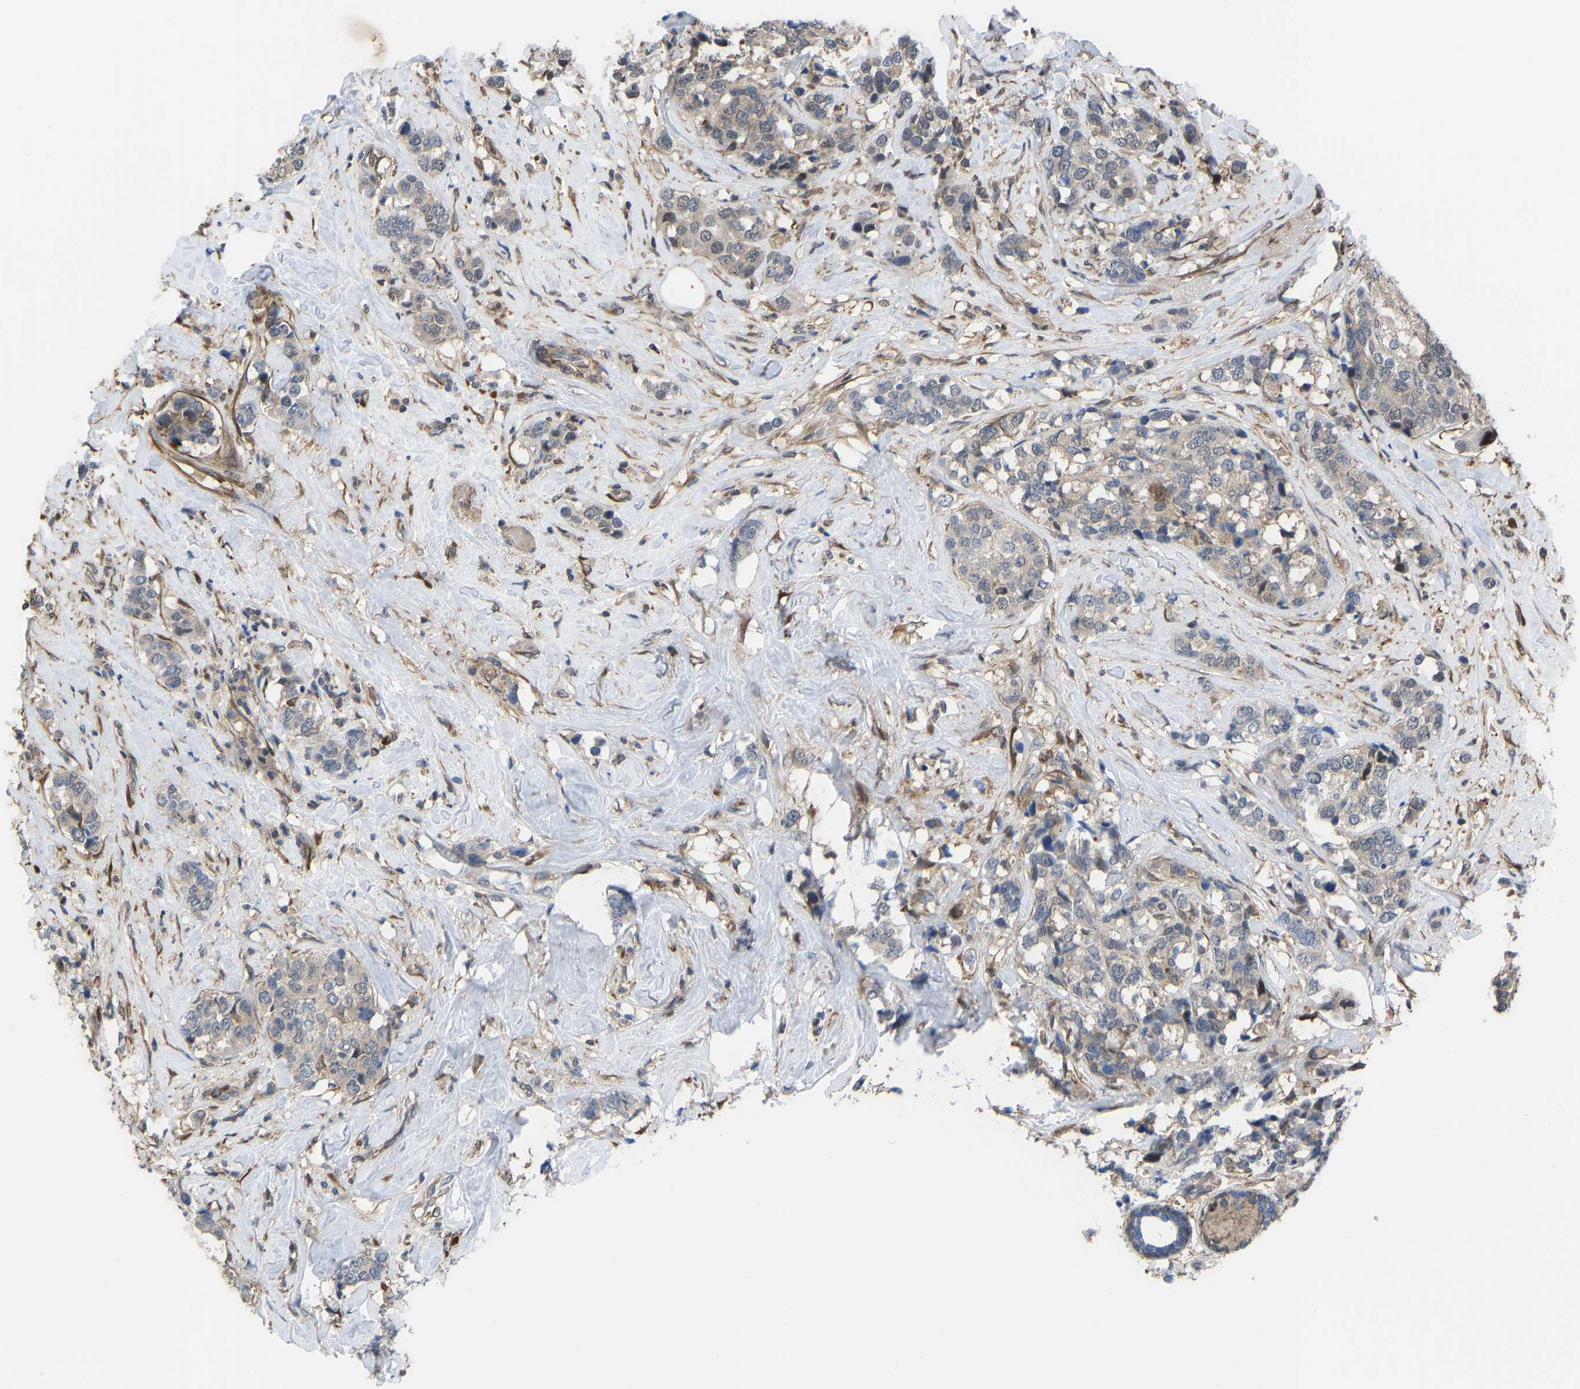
{"staining": {"intensity": "weak", "quantity": "<25%", "location": "cytoplasmic/membranous"}, "tissue": "breast cancer", "cell_type": "Tumor cells", "image_type": "cancer", "snomed": [{"axis": "morphology", "description": "Lobular carcinoma"}, {"axis": "topography", "description": "Breast"}], "caption": "The image displays no staining of tumor cells in lobular carcinoma (breast). The staining was performed using DAB to visualize the protein expression in brown, while the nuclei were stained in blue with hematoxylin (Magnification: 20x).", "gene": "CYP7B1", "patient": {"sex": "female", "age": 59}}